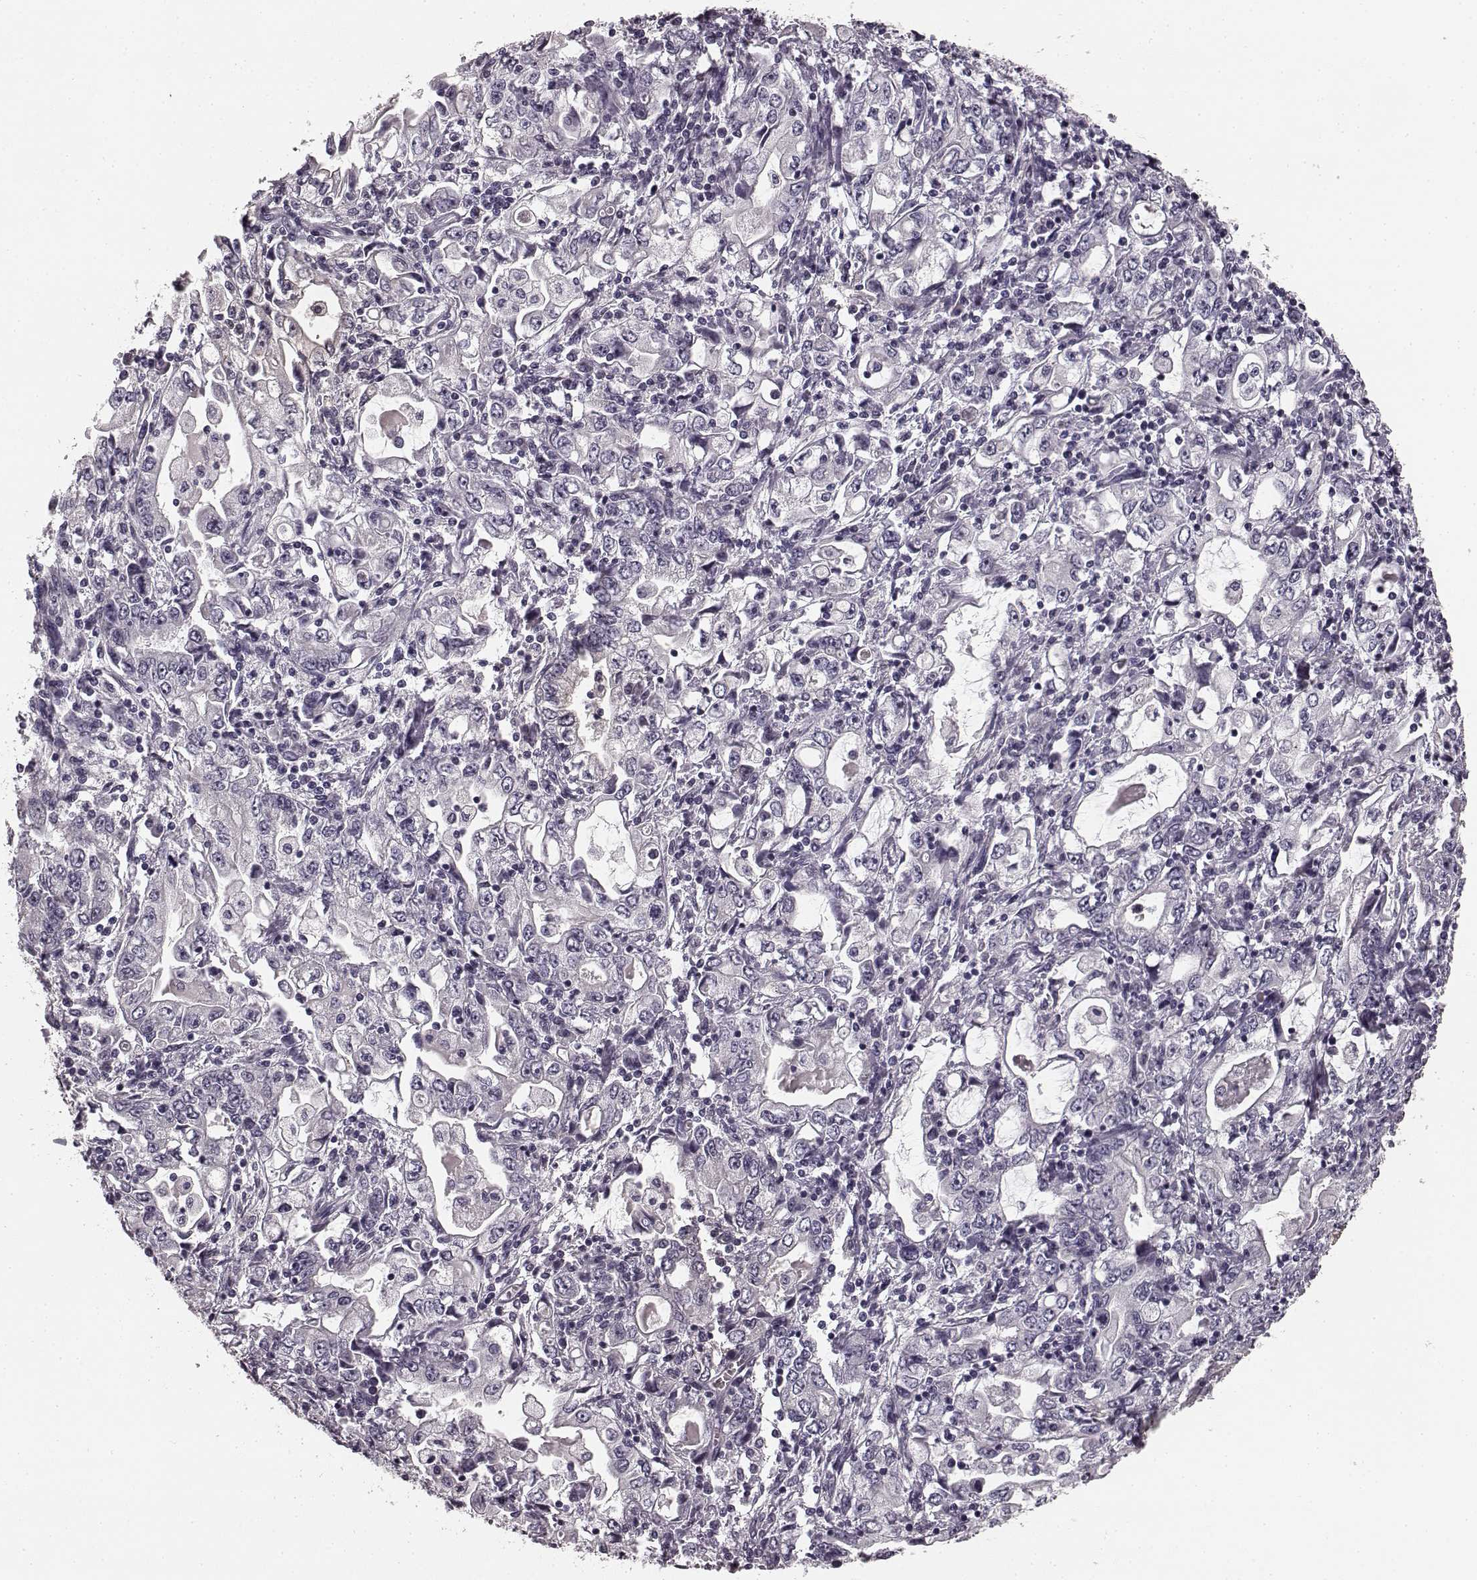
{"staining": {"intensity": "negative", "quantity": "none", "location": "none"}, "tissue": "stomach cancer", "cell_type": "Tumor cells", "image_type": "cancer", "snomed": [{"axis": "morphology", "description": "Adenocarcinoma, NOS"}, {"axis": "topography", "description": "Stomach, lower"}], "caption": "Stomach cancer (adenocarcinoma) stained for a protein using IHC demonstrates no expression tumor cells.", "gene": "RIT2", "patient": {"sex": "female", "age": 72}}